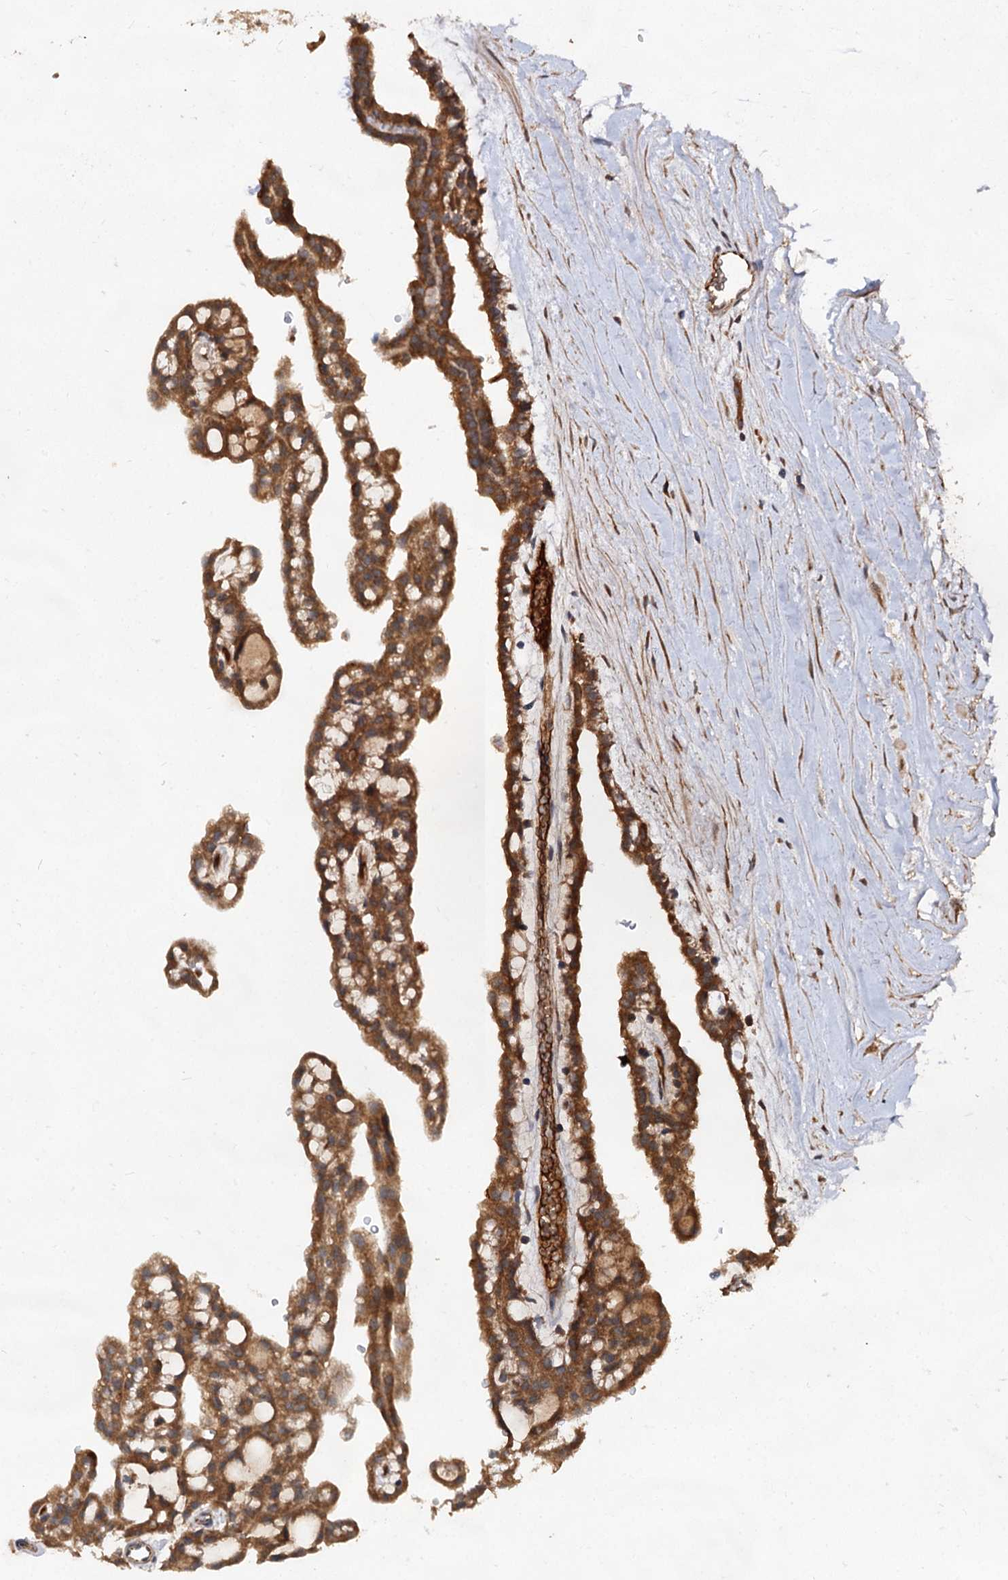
{"staining": {"intensity": "moderate", "quantity": ">75%", "location": "cytoplasmic/membranous"}, "tissue": "renal cancer", "cell_type": "Tumor cells", "image_type": "cancer", "snomed": [{"axis": "morphology", "description": "Adenocarcinoma, NOS"}, {"axis": "topography", "description": "Kidney"}], "caption": "IHC image of neoplastic tissue: human renal cancer (adenocarcinoma) stained using IHC exhibits medium levels of moderate protein expression localized specifically in the cytoplasmic/membranous of tumor cells, appearing as a cytoplasmic/membranous brown color.", "gene": "TEX9", "patient": {"sex": "male", "age": 63}}